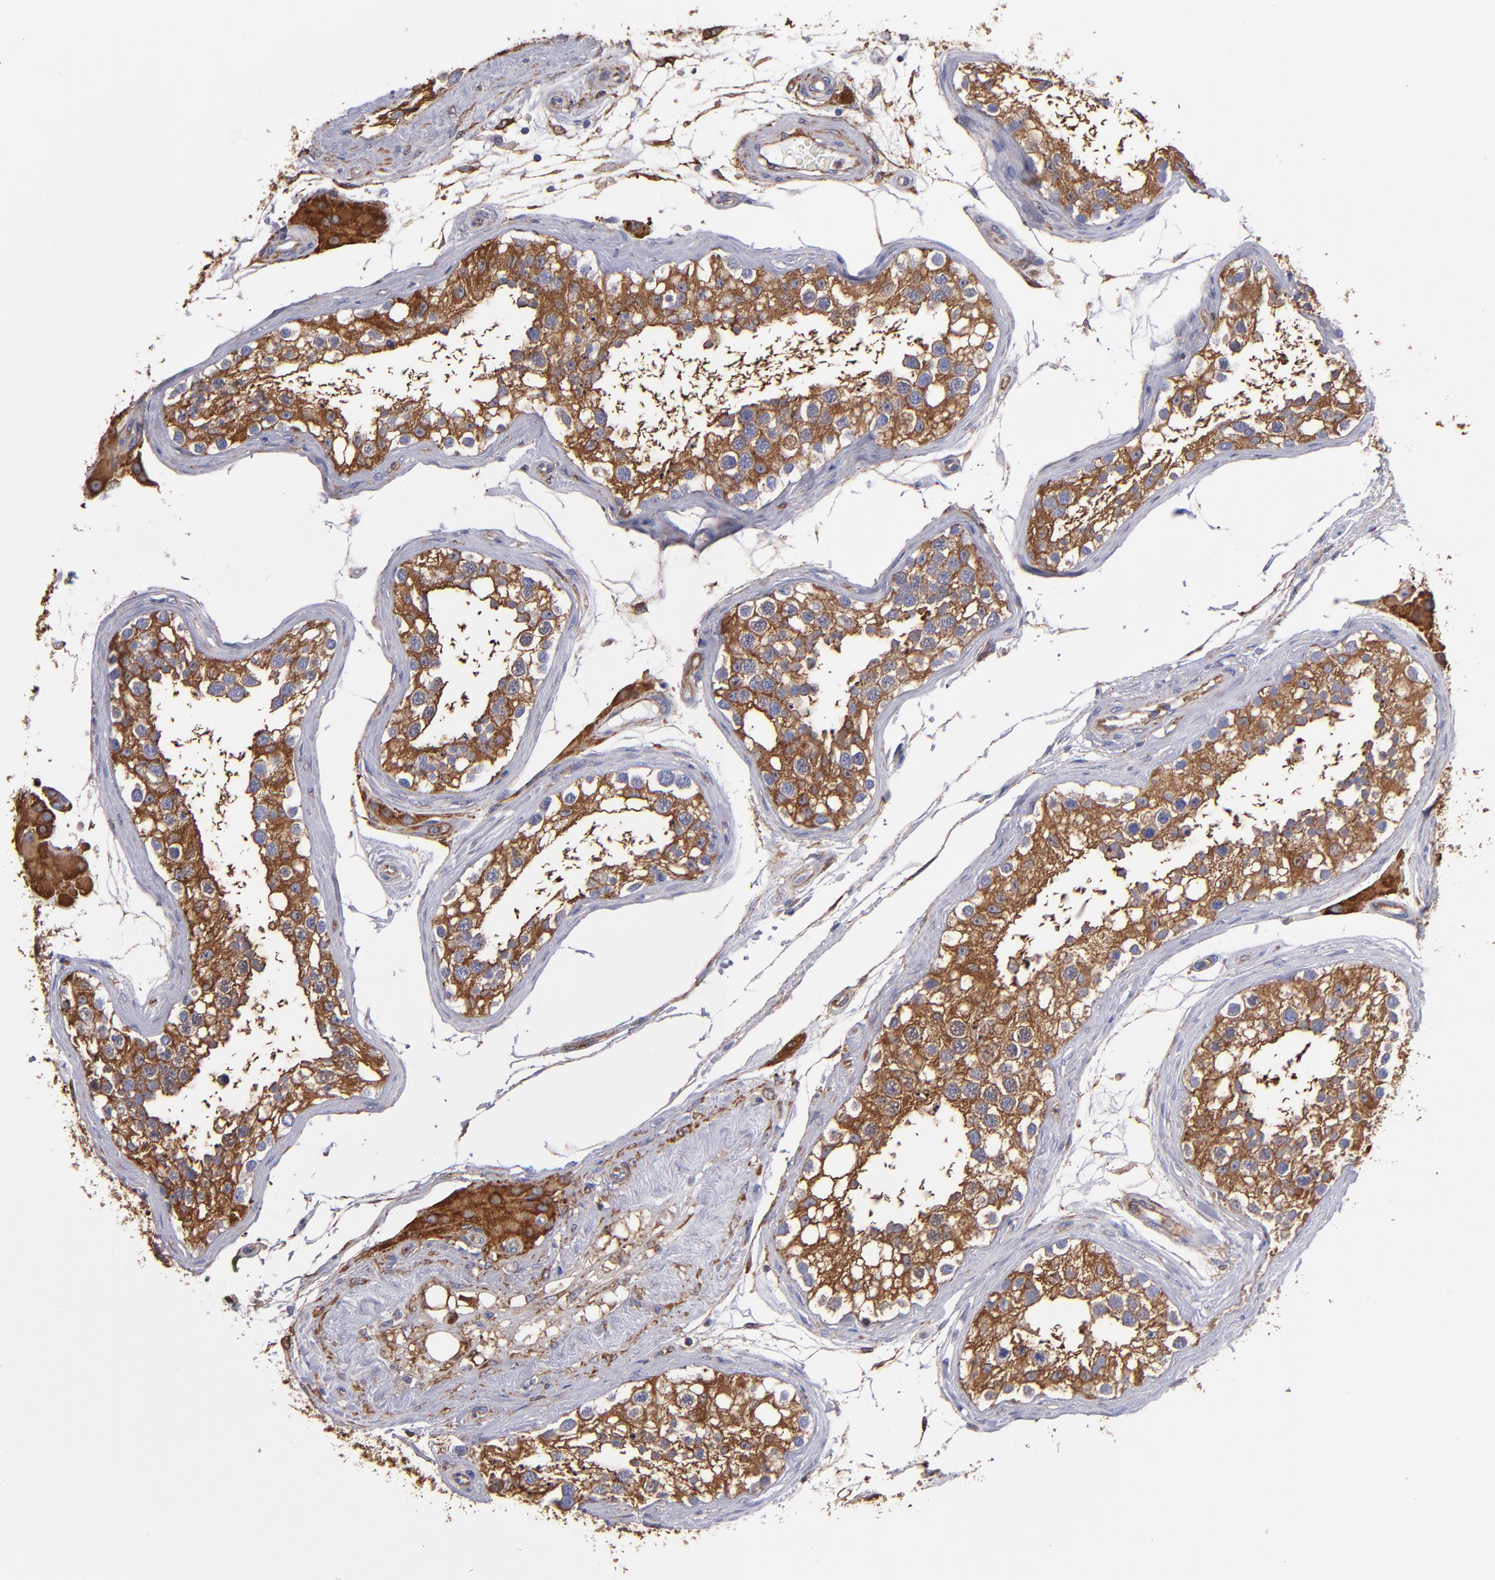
{"staining": {"intensity": "moderate", "quantity": ">75%", "location": "cytoplasmic/membranous"}, "tissue": "testis", "cell_type": "Cells in seminiferous ducts", "image_type": "normal", "snomed": [{"axis": "morphology", "description": "Normal tissue, NOS"}, {"axis": "topography", "description": "Testis"}], "caption": "Protein staining of benign testis shows moderate cytoplasmic/membranous positivity in approximately >75% of cells in seminiferous ducts.", "gene": "MVP", "patient": {"sex": "male", "age": 68}}